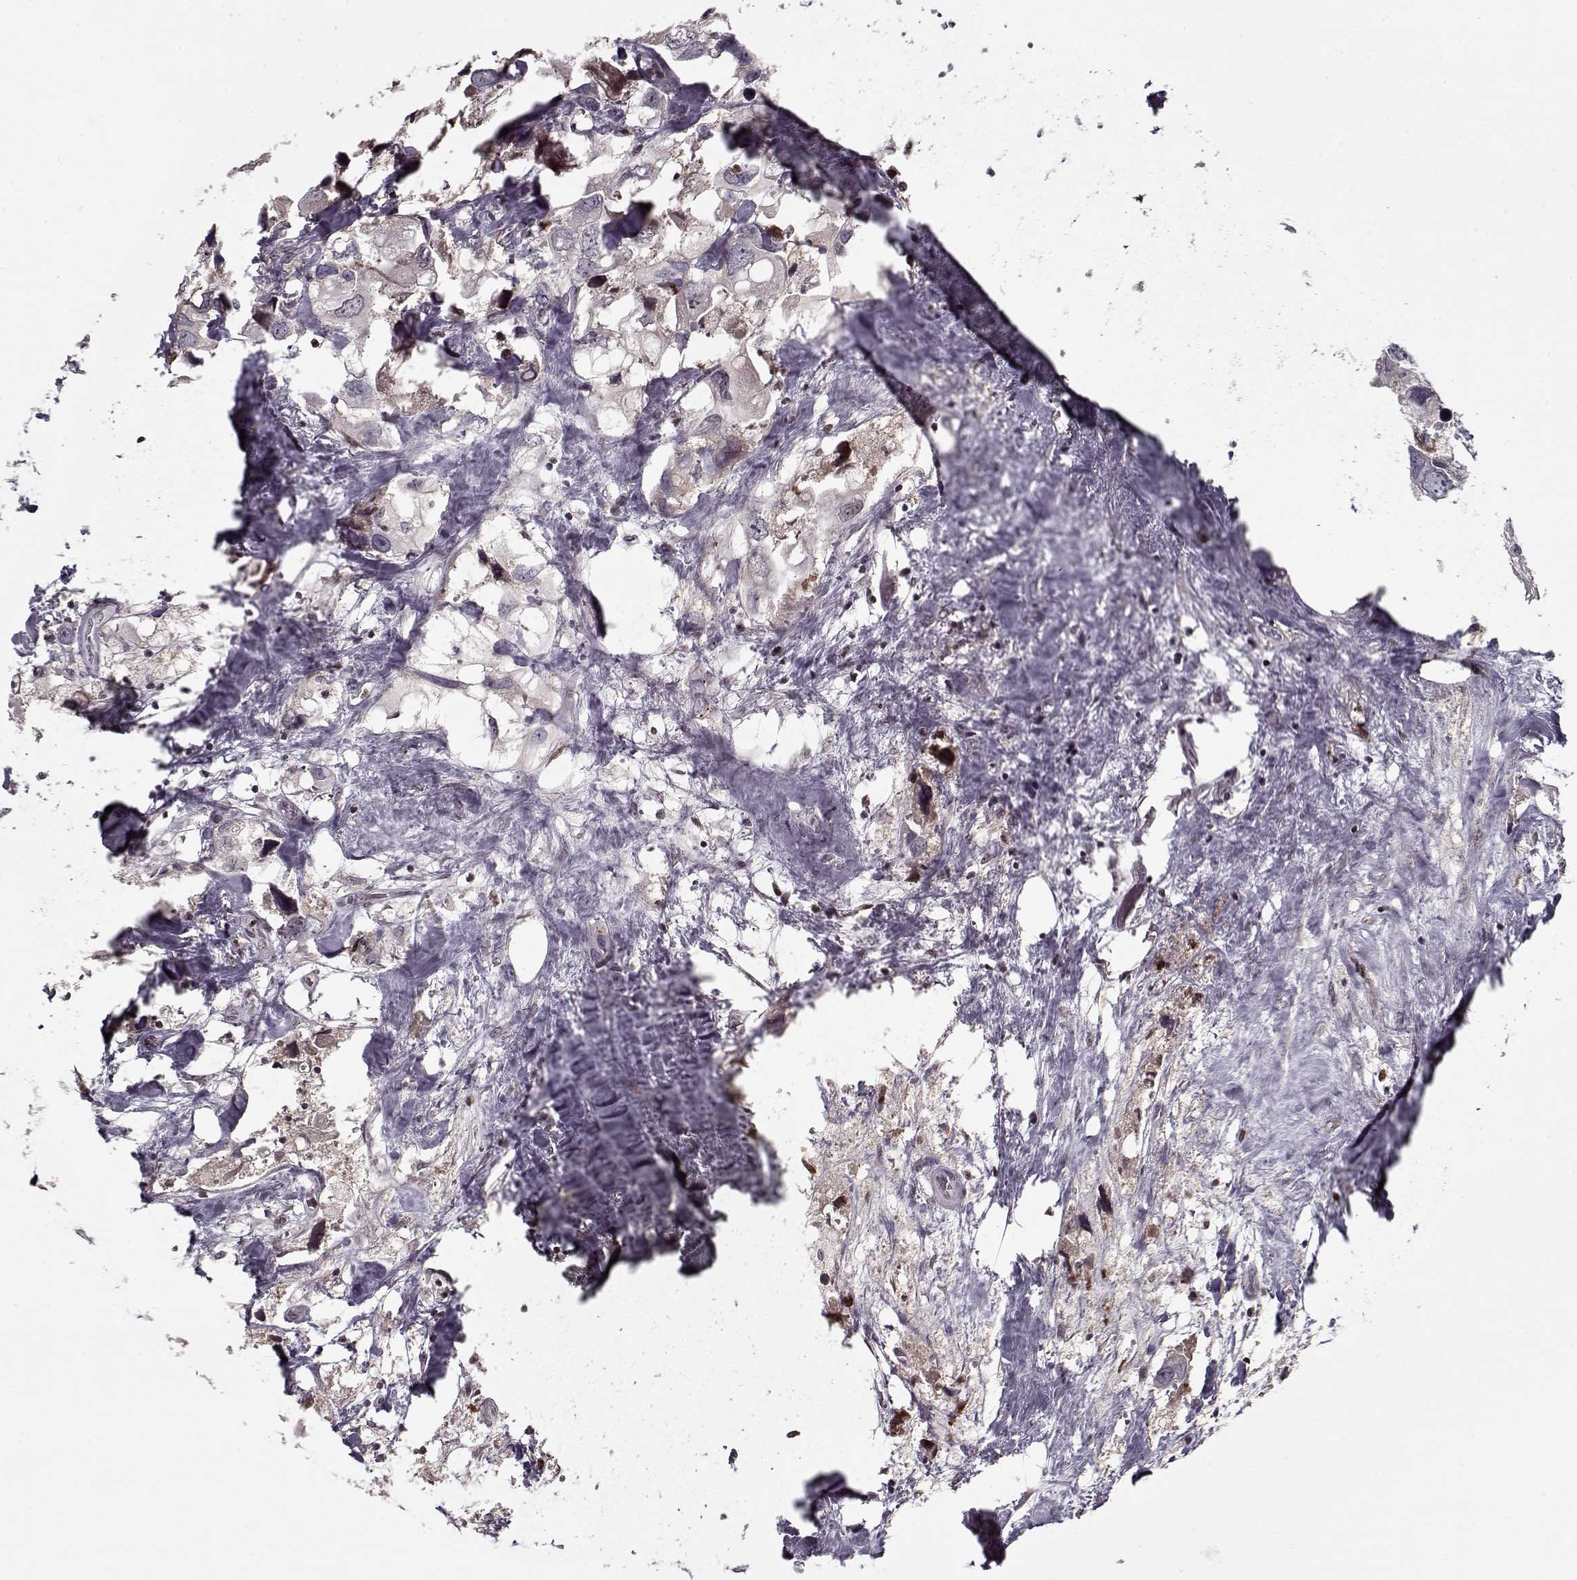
{"staining": {"intensity": "negative", "quantity": "none", "location": "none"}, "tissue": "urothelial cancer", "cell_type": "Tumor cells", "image_type": "cancer", "snomed": [{"axis": "morphology", "description": "Urothelial carcinoma, High grade"}, {"axis": "topography", "description": "Urinary bladder"}], "caption": "Immunohistochemistry (IHC) micrograph of neoplastic tissue: urothelial cancer stained with DAB (3,3'-diaminobenzidine) shows no significant protein expression in tumor cells.", "gene": "AFM", "patient": {"sex": "male", "age": 59}}